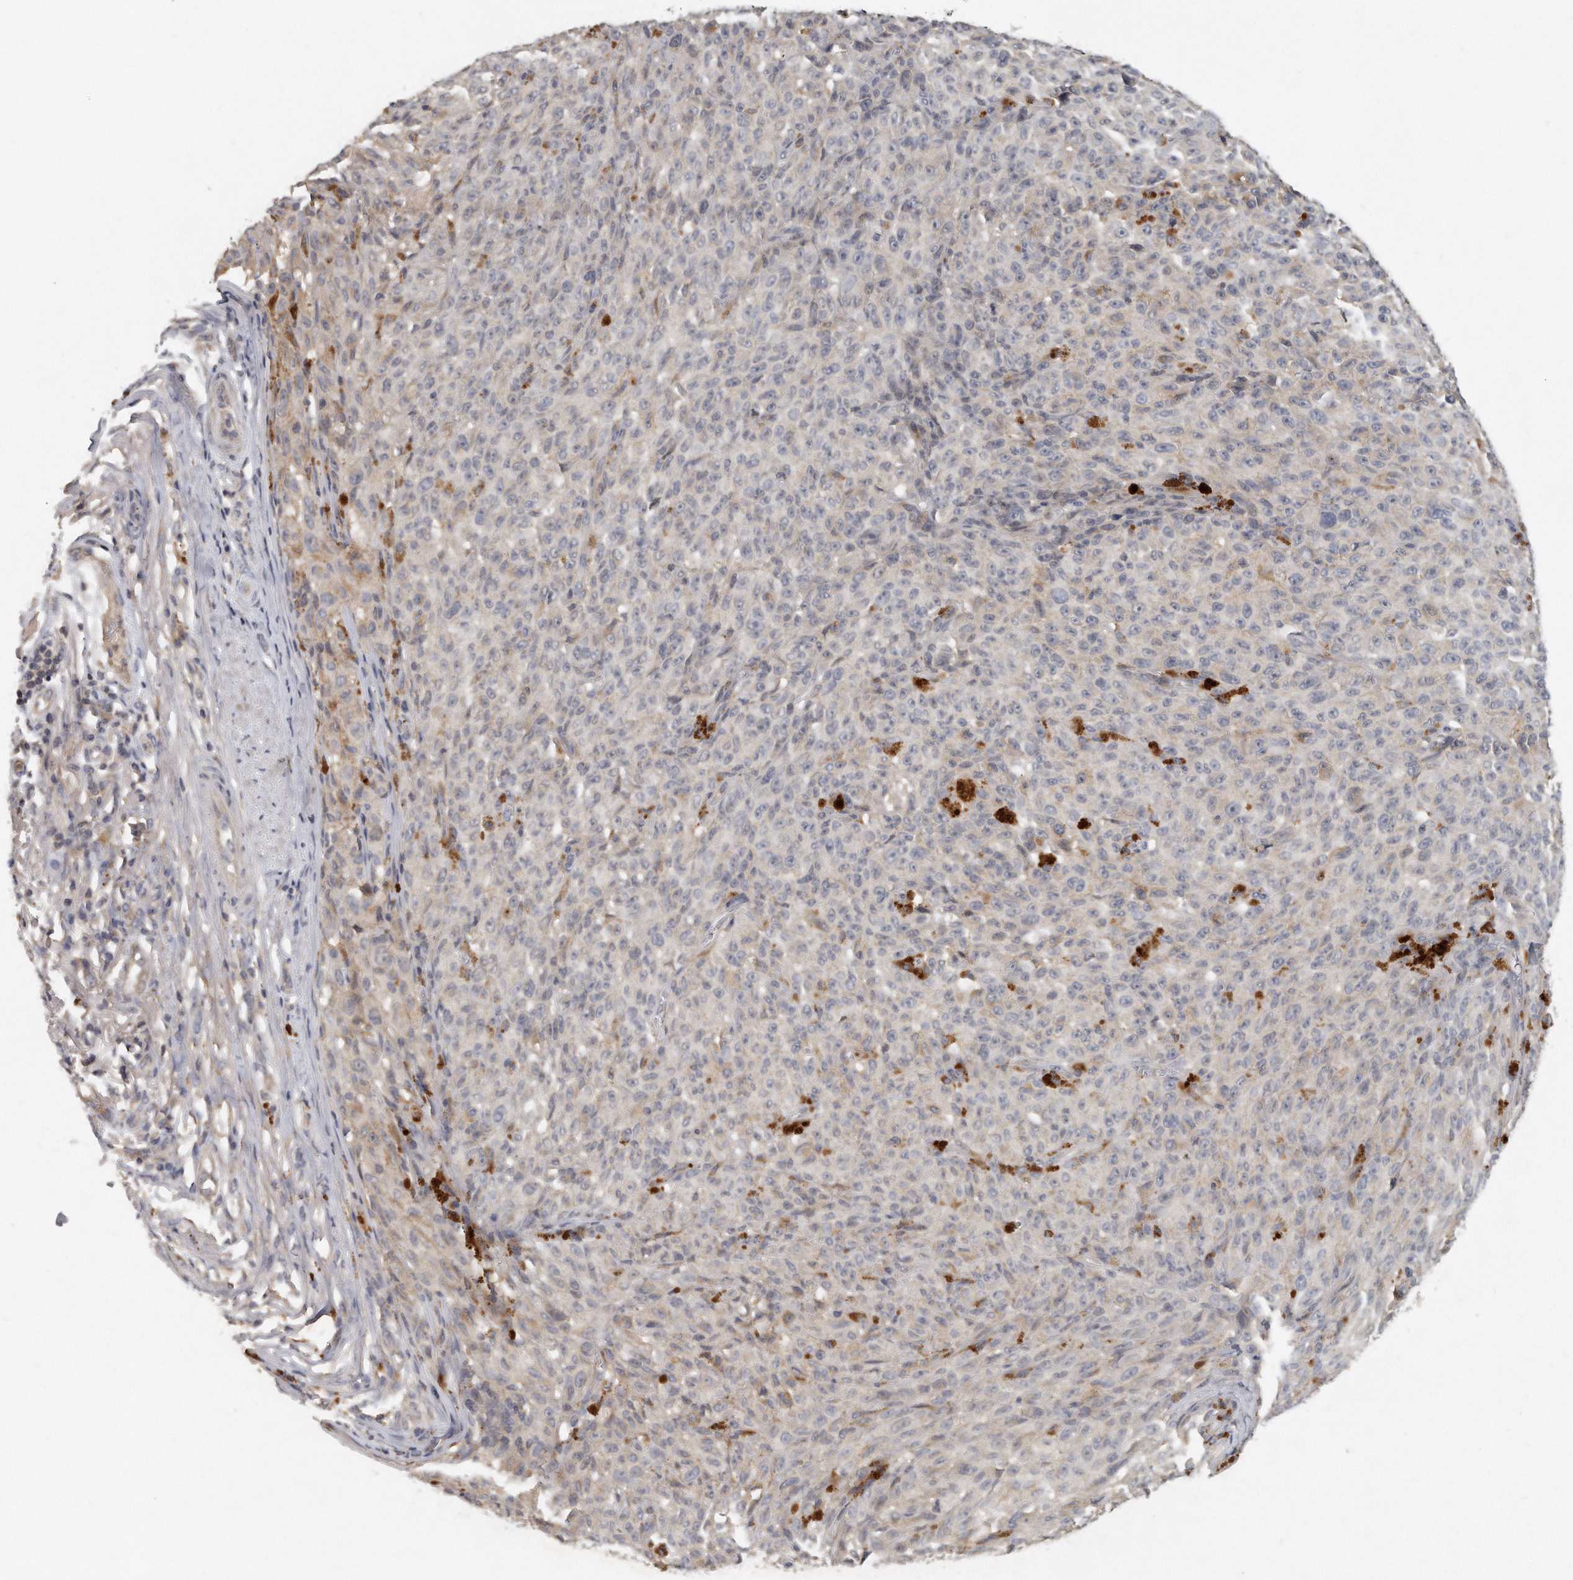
{"staining": {"intensity": "negative", "quantity": "none", "location": "none"}, "tissue": "melanoma", "cell_type": "Tumor cells", "image_type": "cancer", "snomed": [{"axis": "morphology", "description": "Malignant melanoma, NOS"}, {"axis": "topography", "description": "Skin"}], "caption": "An immunohistochemistry histopathology image of malignant melanoma is shown. There is no staining in tumor cells of malignant melanoma.", "gene": "TRAPPC14", "patient": {"sex": "female", "age": 82}}